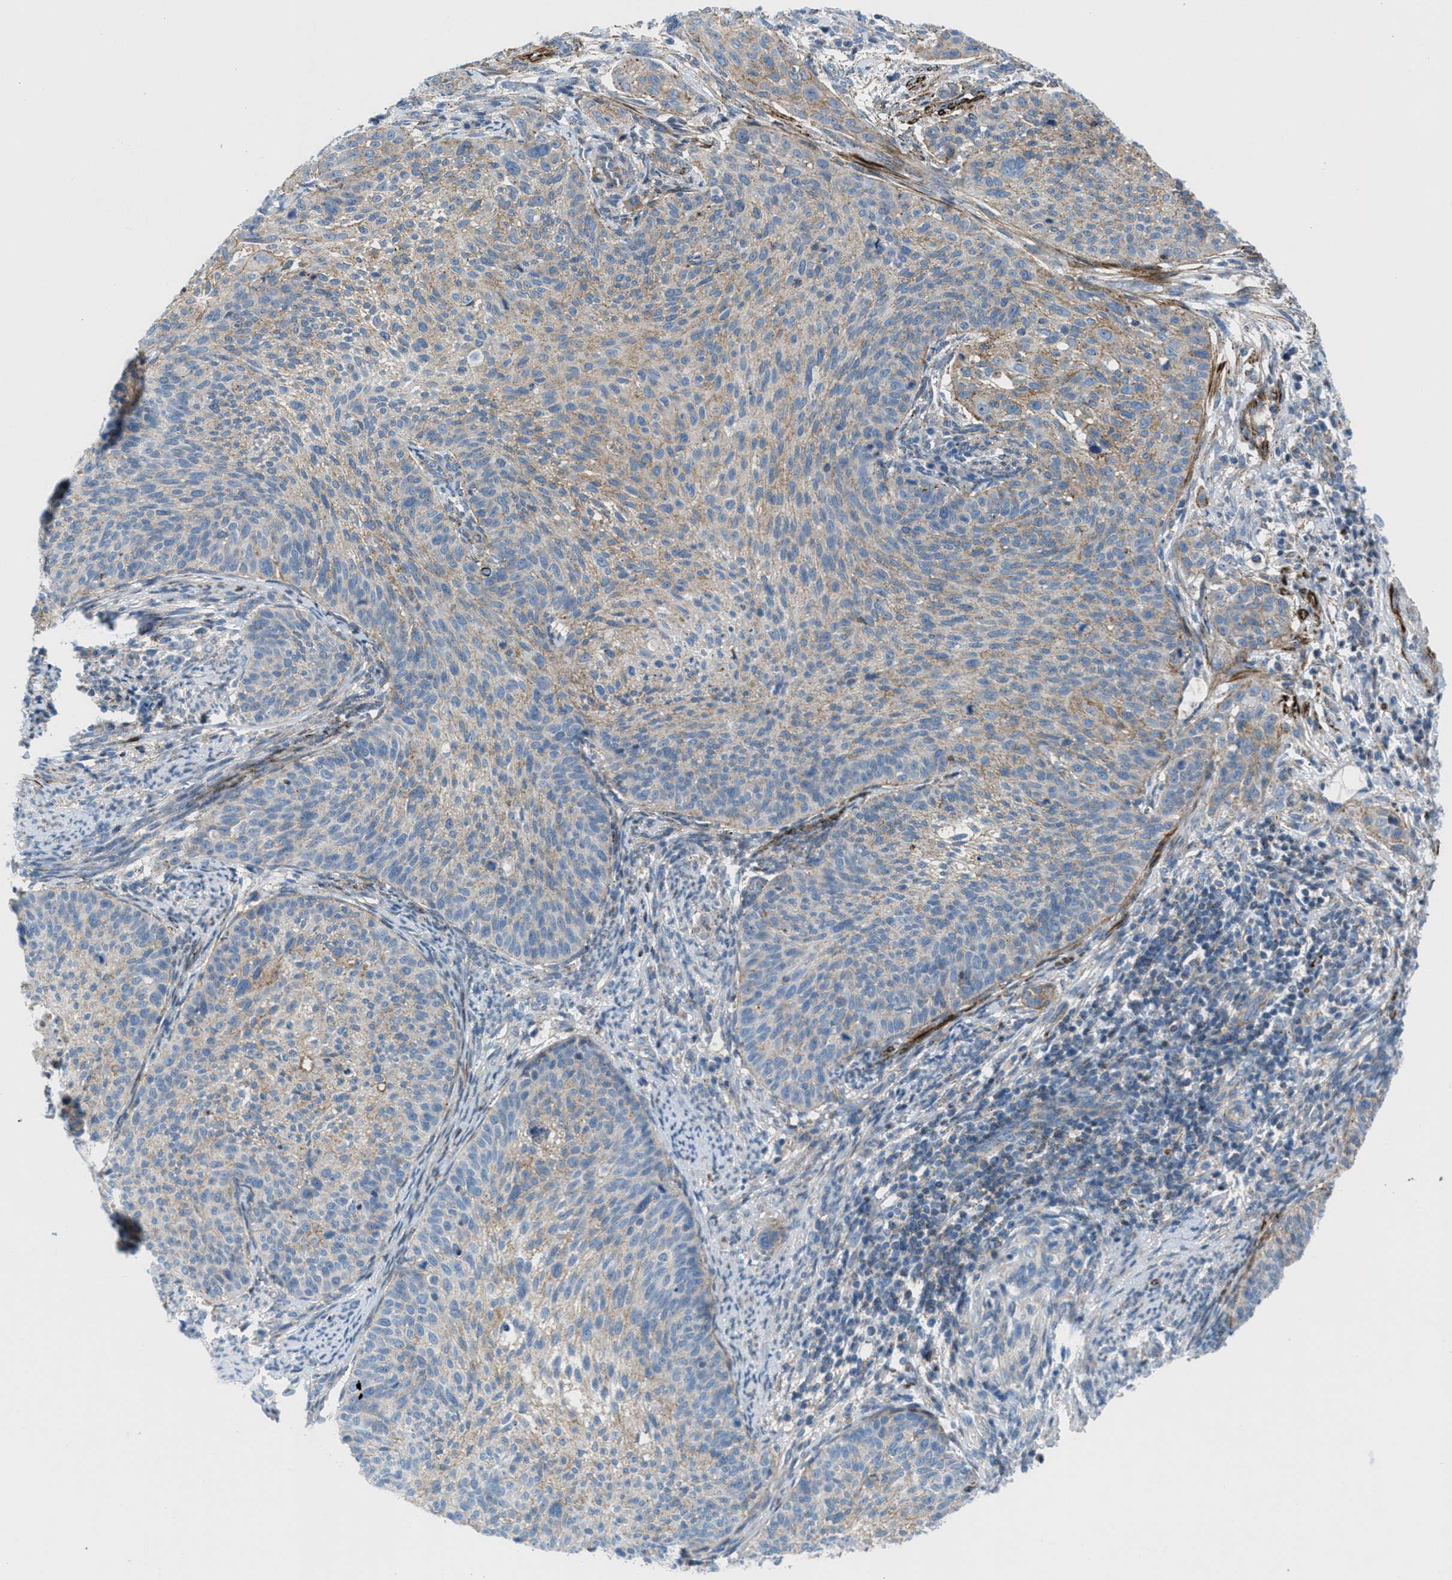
{"staining": {"intensity": "weak", "quantity": ">75%", "location": "cytoplasmic/membranous"}, "tissue": "cervical cancer", "cell_type": "Tumor cells", "image_type": "cancer", "snomed": [{"axis": "morphology", "description": "Squamous cell carcinoma, NOS"}, {"axis": "topography", "description": "Cervix"}], "caption": "Cervical squamous cell carcinoma stained for a protein (brown) reveals weak cytoplasmic/membranous positive staining in about >75% of tumor cells.", "gene": "MFSD13A", "patient": {"sex": "female", "age": 70}}